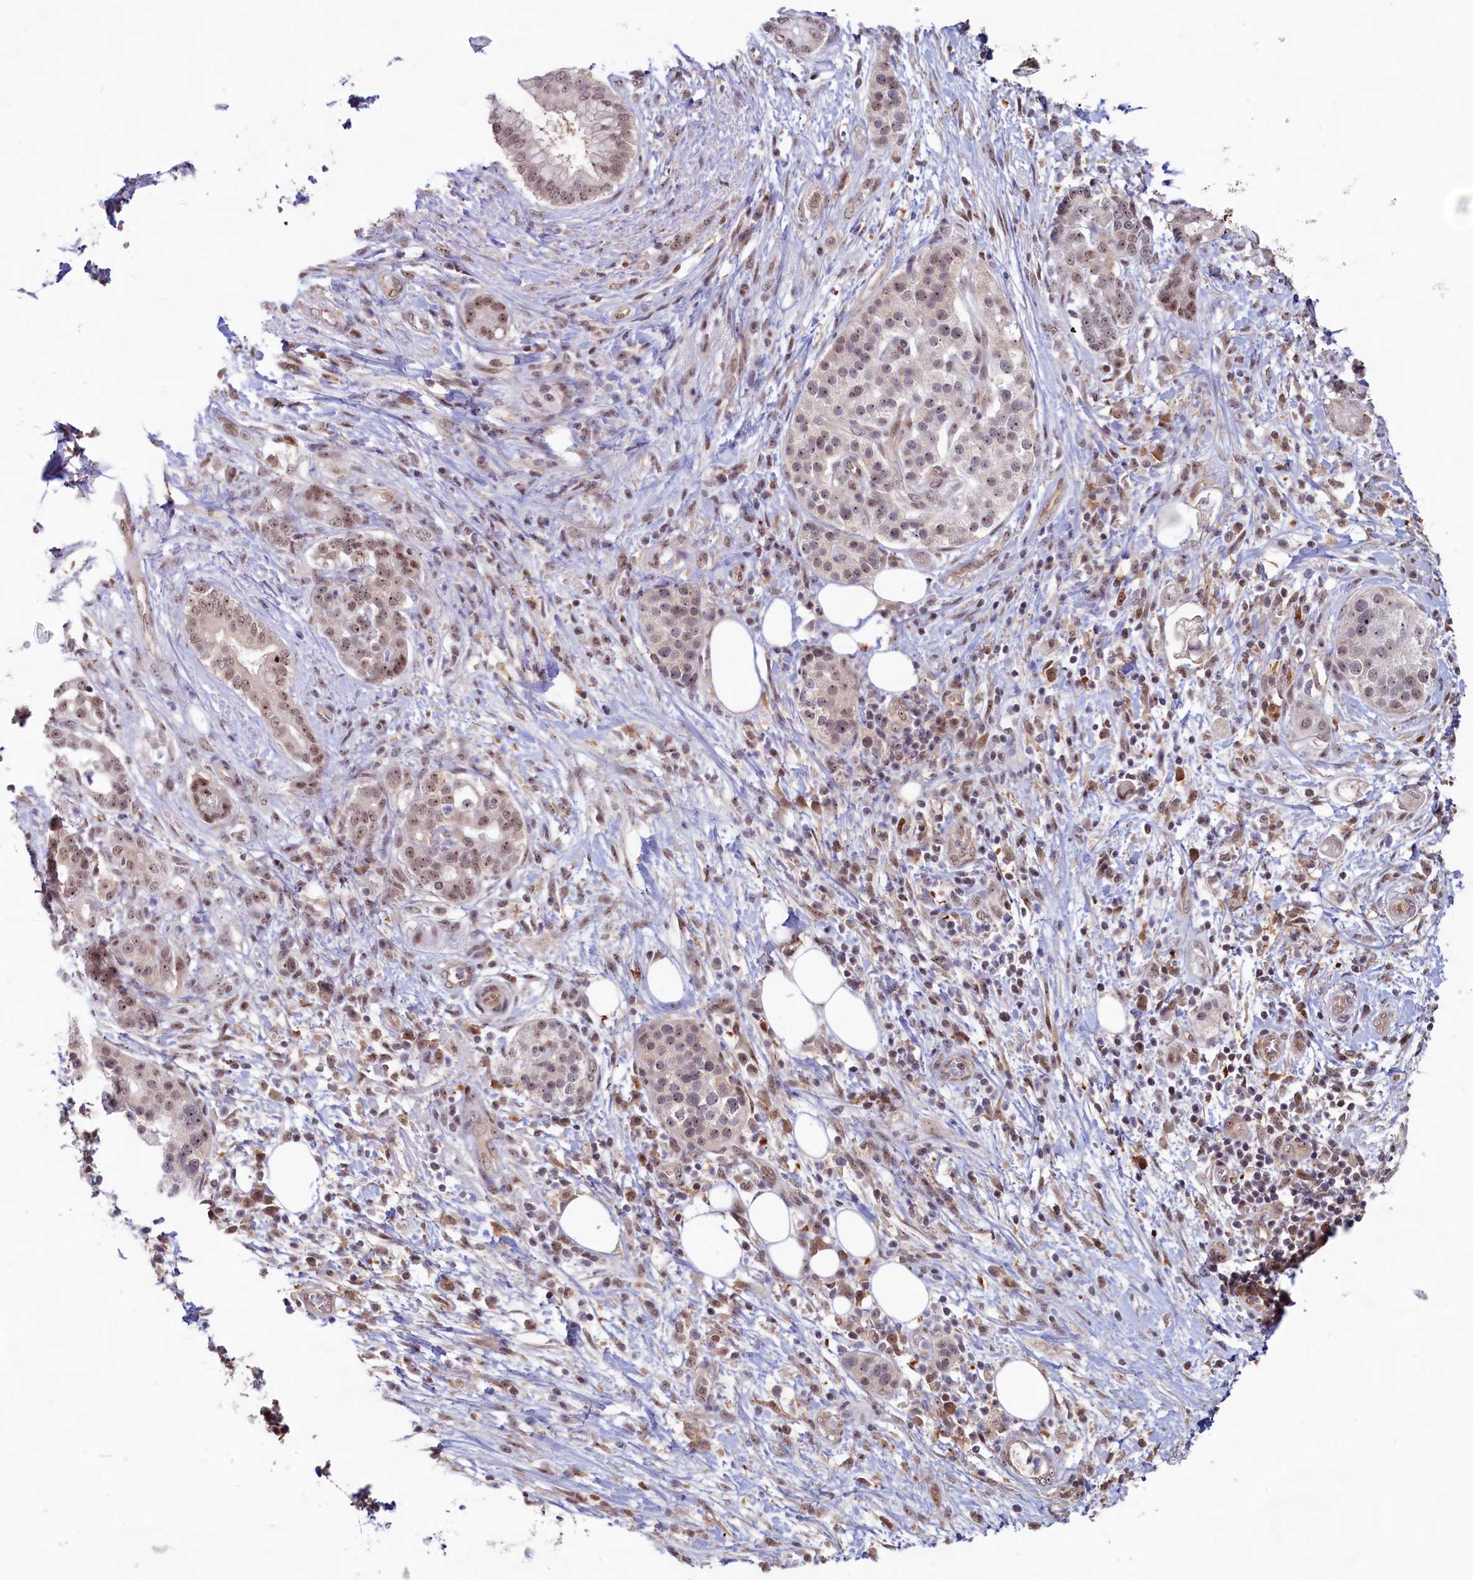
{"staining": {"intensity": "weak", "quantity": ">75%", "location": "nuclear"}, "tissue": "pancreatic cancer", "cell_type": "Tumor cells", "image_type": "cancer", "snomed": [{"axis": "morphology", "description": "Adenocarcinoma, NOS"}, {"axis": "topography", "description": "Pancreas"}], "caption": "Immunohistochemistry image of human pancreatic cancer (adenocarcinoma) stained for a protein (brown), which displays low levels of weak nuclear expression in approximately >75% of tumor cells.", "gene": "C1D", "patient": {"sex": "female", "age": 73}}